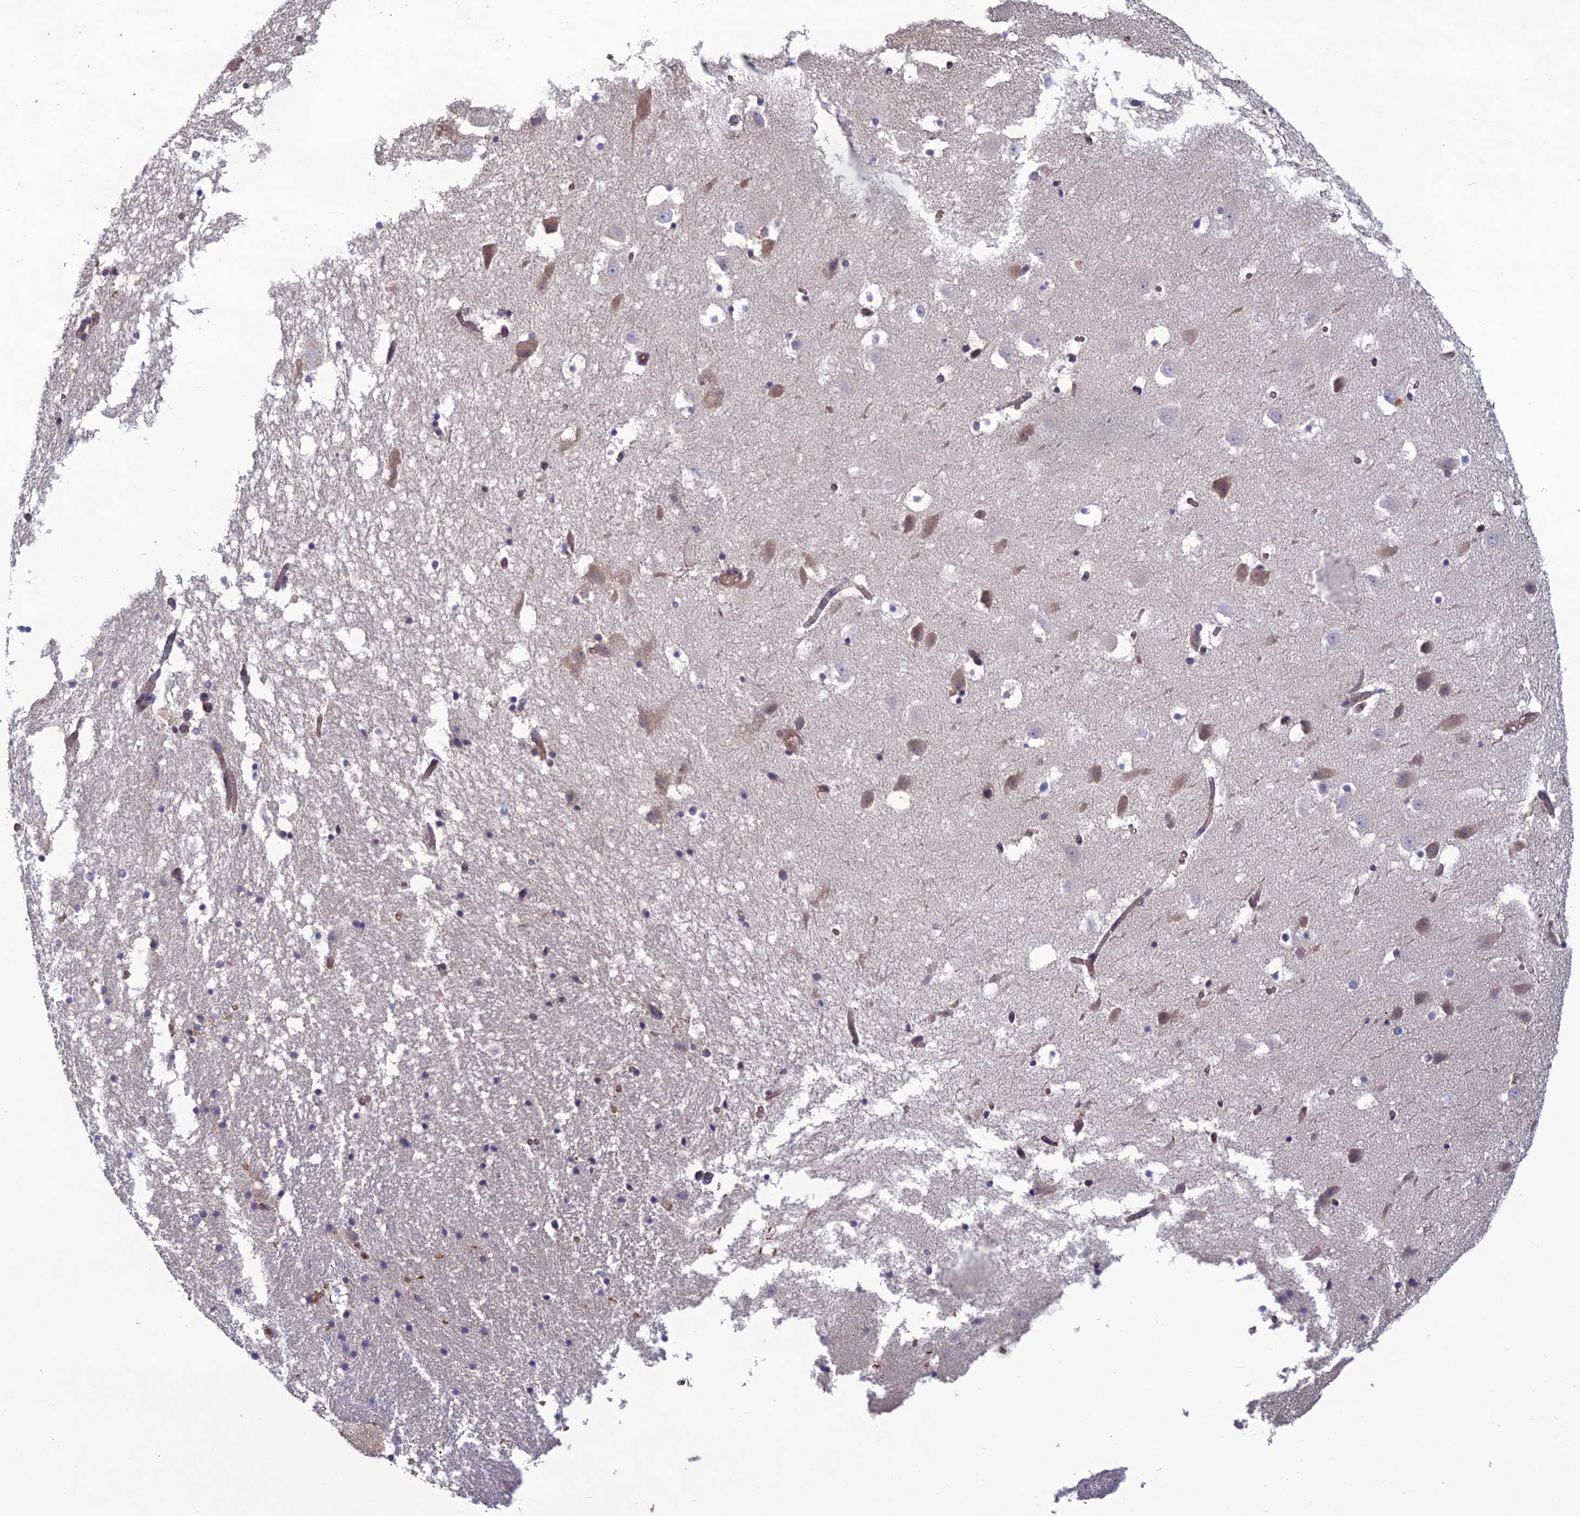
{"staining": {"intensity": "negative", "quantity": "none", "location": "none"}, "tissue": "hippocampus", "cell_type": "Glial cells", "image_type": "normal", "snomed": [{"axis": "morphology", "description": "Normal tissue, NOS"}, {"axis": "topography", "description": "Hippocampus"}], "caption": "This is an immunohistochemistry photomicrograph of benign human hippocampus. There is no staining in glial cells.", "gene": "GALR2", "patient": {"sex": "female", "age": 52}}